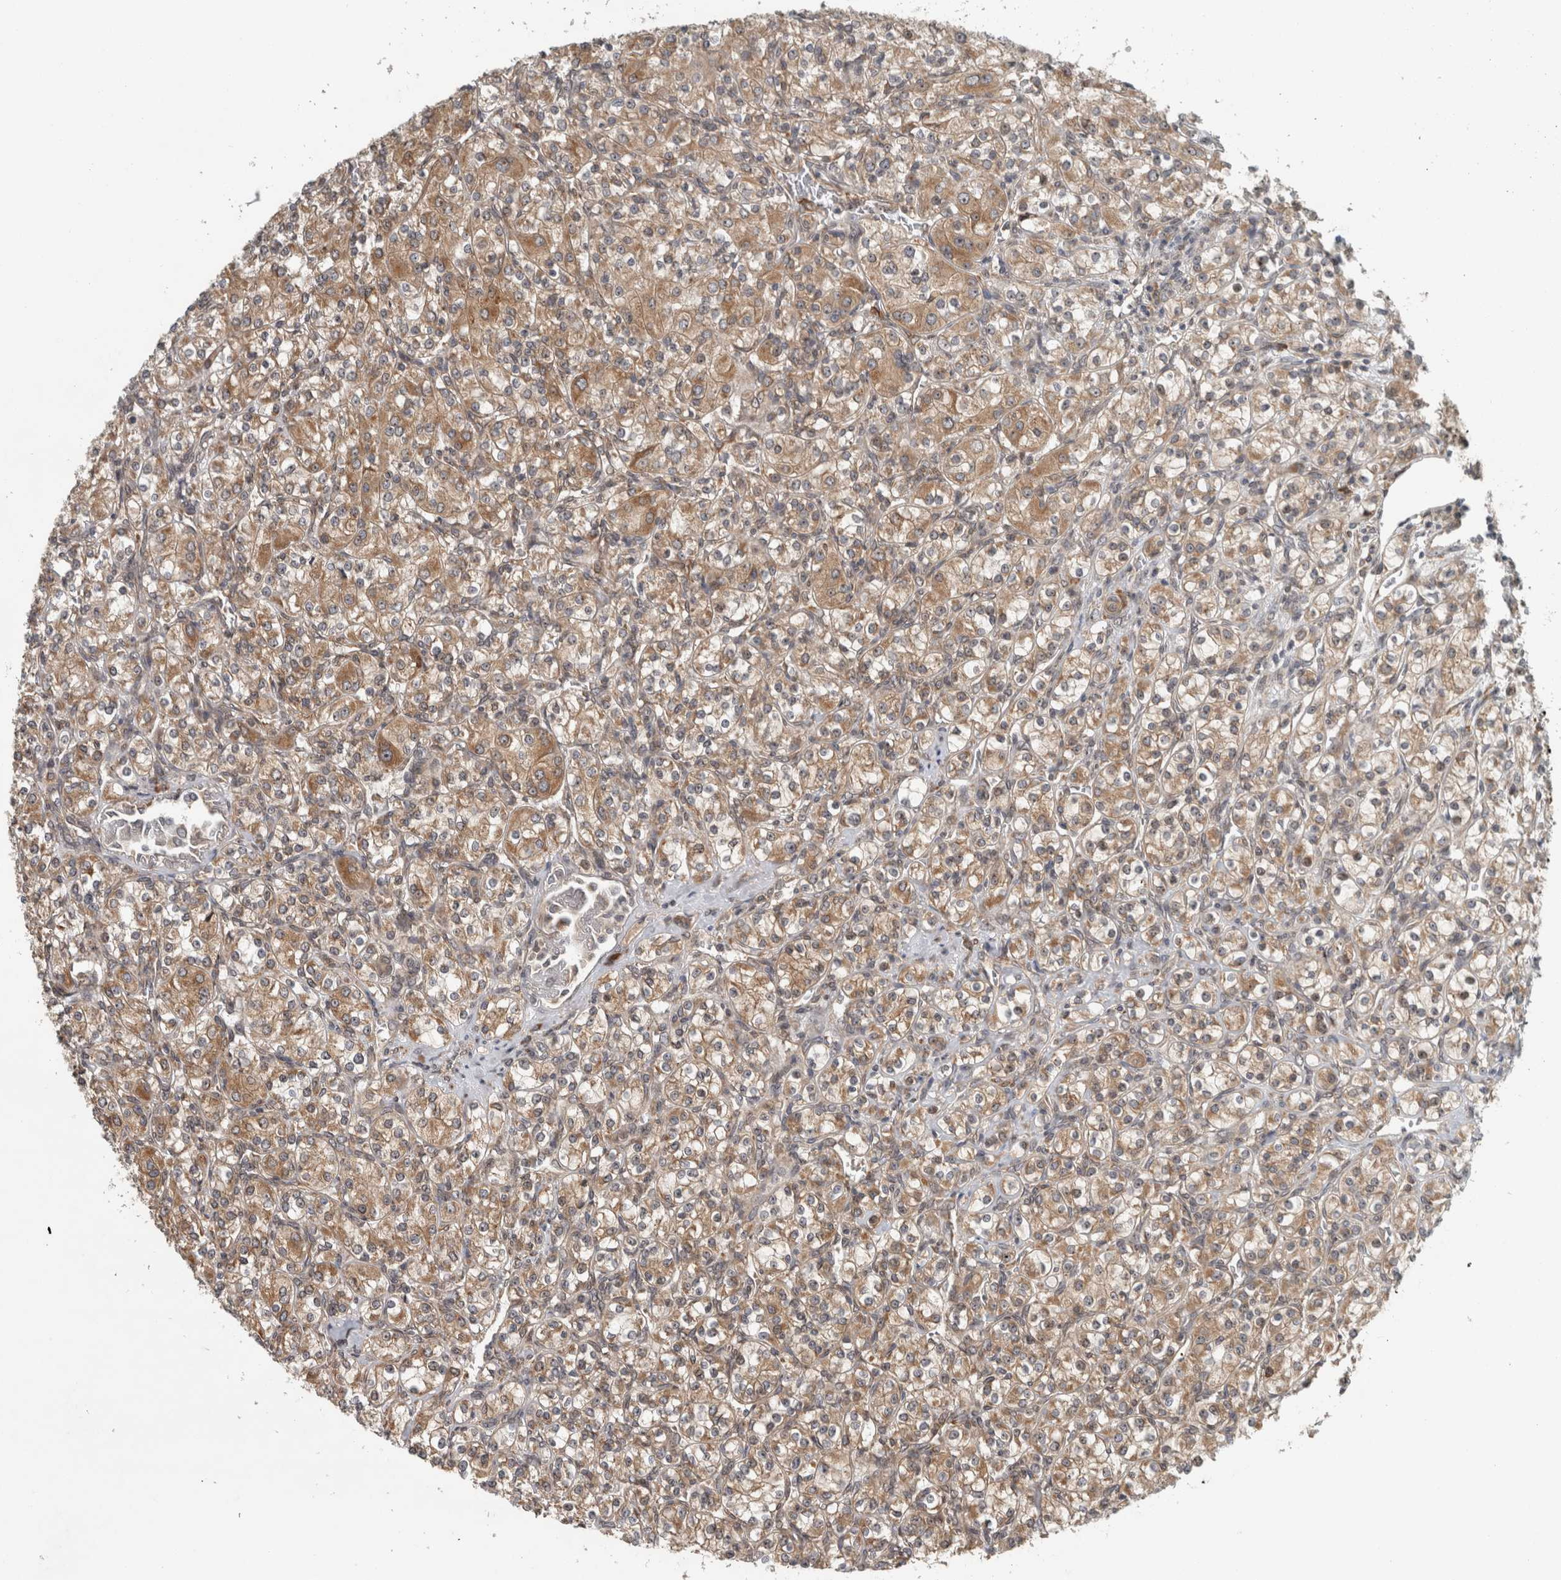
{"staining": {"intensity": "moderate", "quantity": ">75%", "location": "cytoplasmic/membranous"}, "tissue": "renal cancer", "cell_type": "Tumor cells", "image_type": "cancer", "snomed": [{"axis": "morphology", "description": "Adenocarcinoma, NOS"}, {"axis": "topography", "description": "Kidney"}], "caption": "DAB immunohistochemical staining of renal cancer (adenocarcinoma) exhibits moderate cytoplasmic/membranous protein expression in about >75% of tumor cells.", "gene": "GPR137B", "patient": {"sex": "male", "age": 77}}